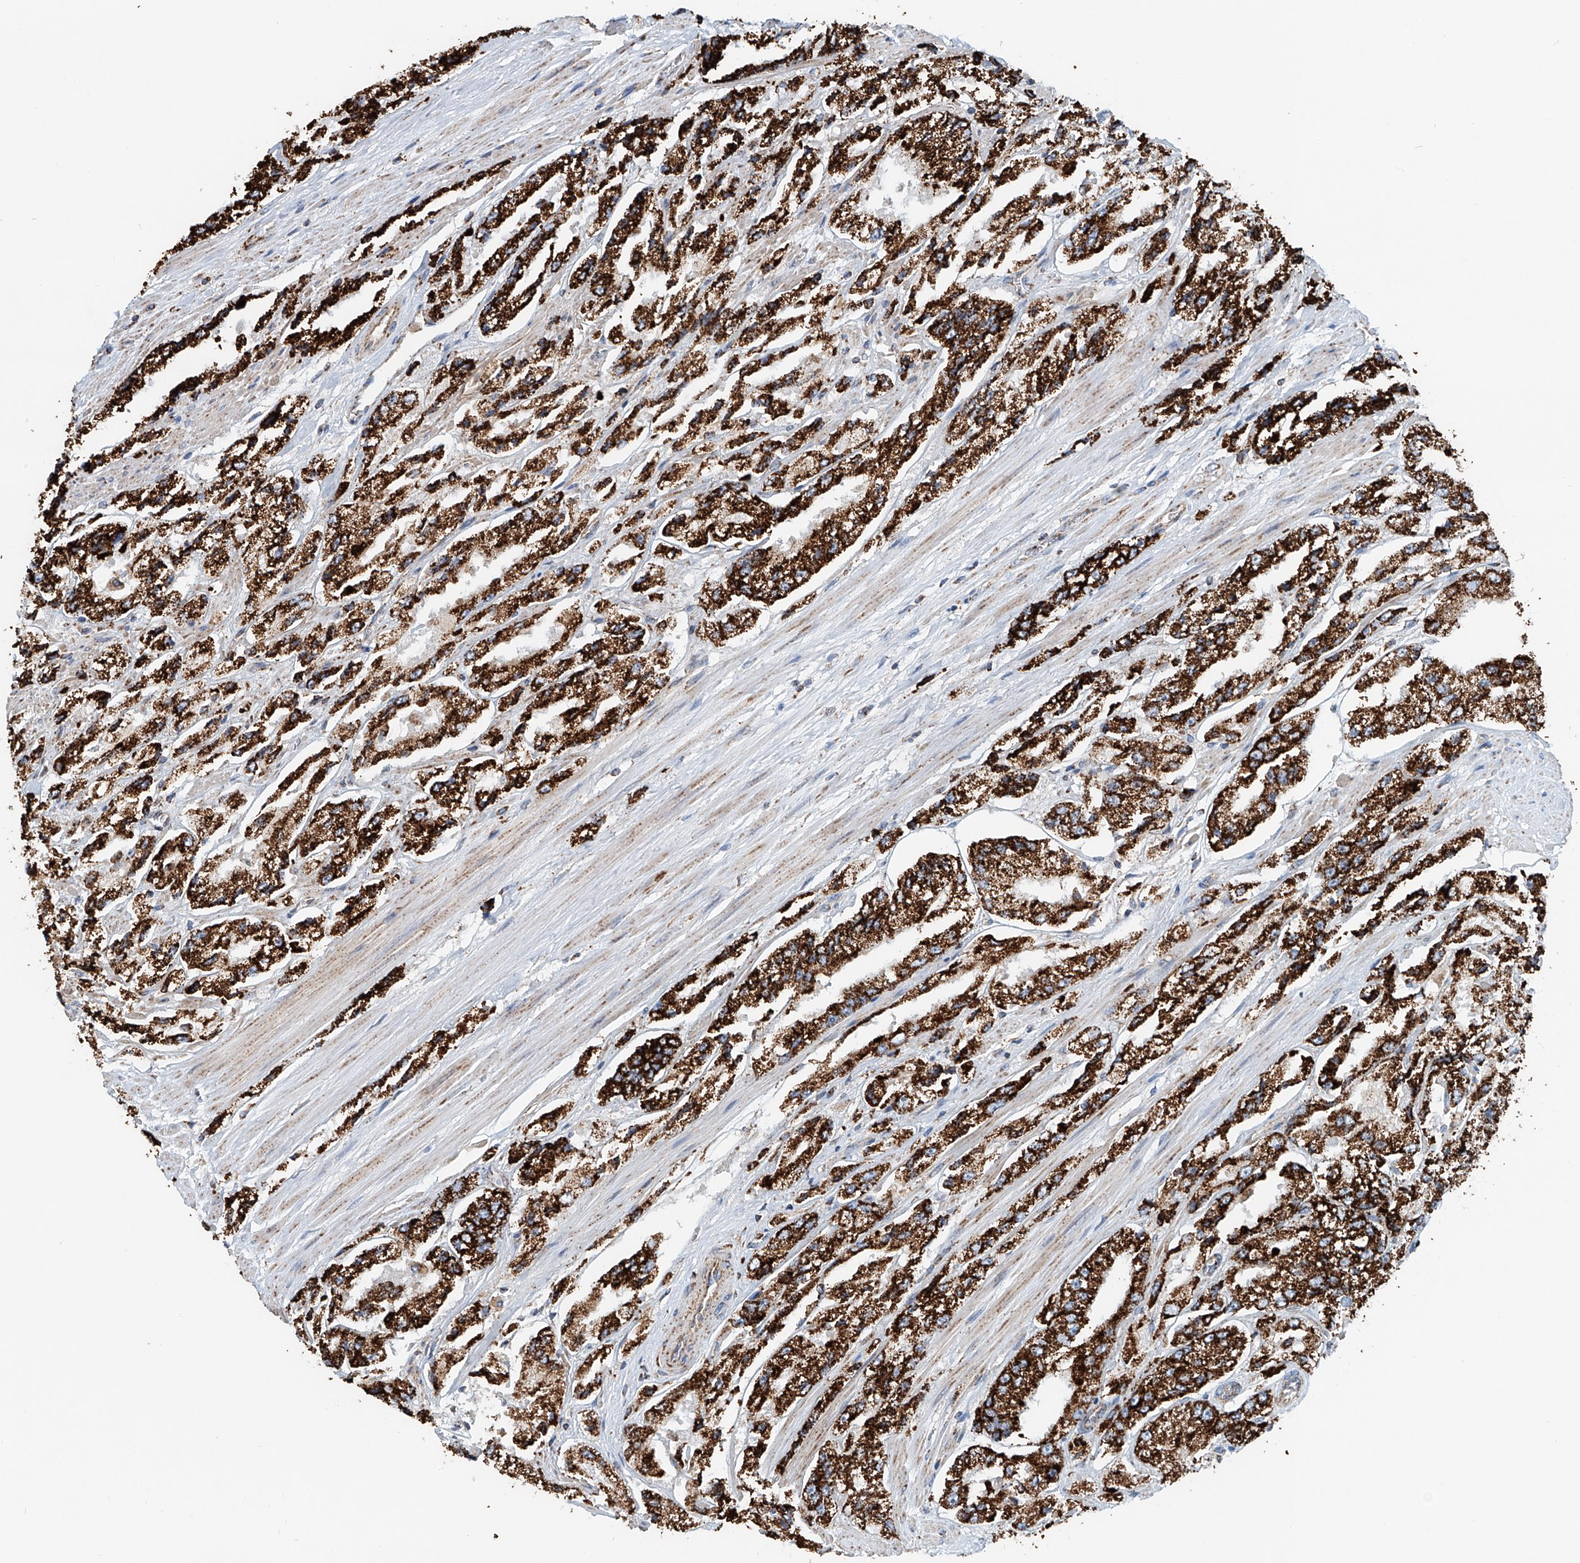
{"staining": {"intensity": "strong", "quantity": ">75%", "location": "cytoplasmic/membranous"}, "tissue": "prostate cancer", "cell_type": "Tumor cells", "image_type": "cancer", "snomed": [{"axis": "morphology", "description": "Adenocarcinoma, High grade"}, {"axis": "topography", "description": "Prostate"}], "caption": "A brown stain shows strong cytoplasmic/membranous expression of a protein in prostate cancer (high-grade adenocarcinoma) tumor cells.", "gene": "CARD10", "patient": {"sex": "male", "age": 58}}